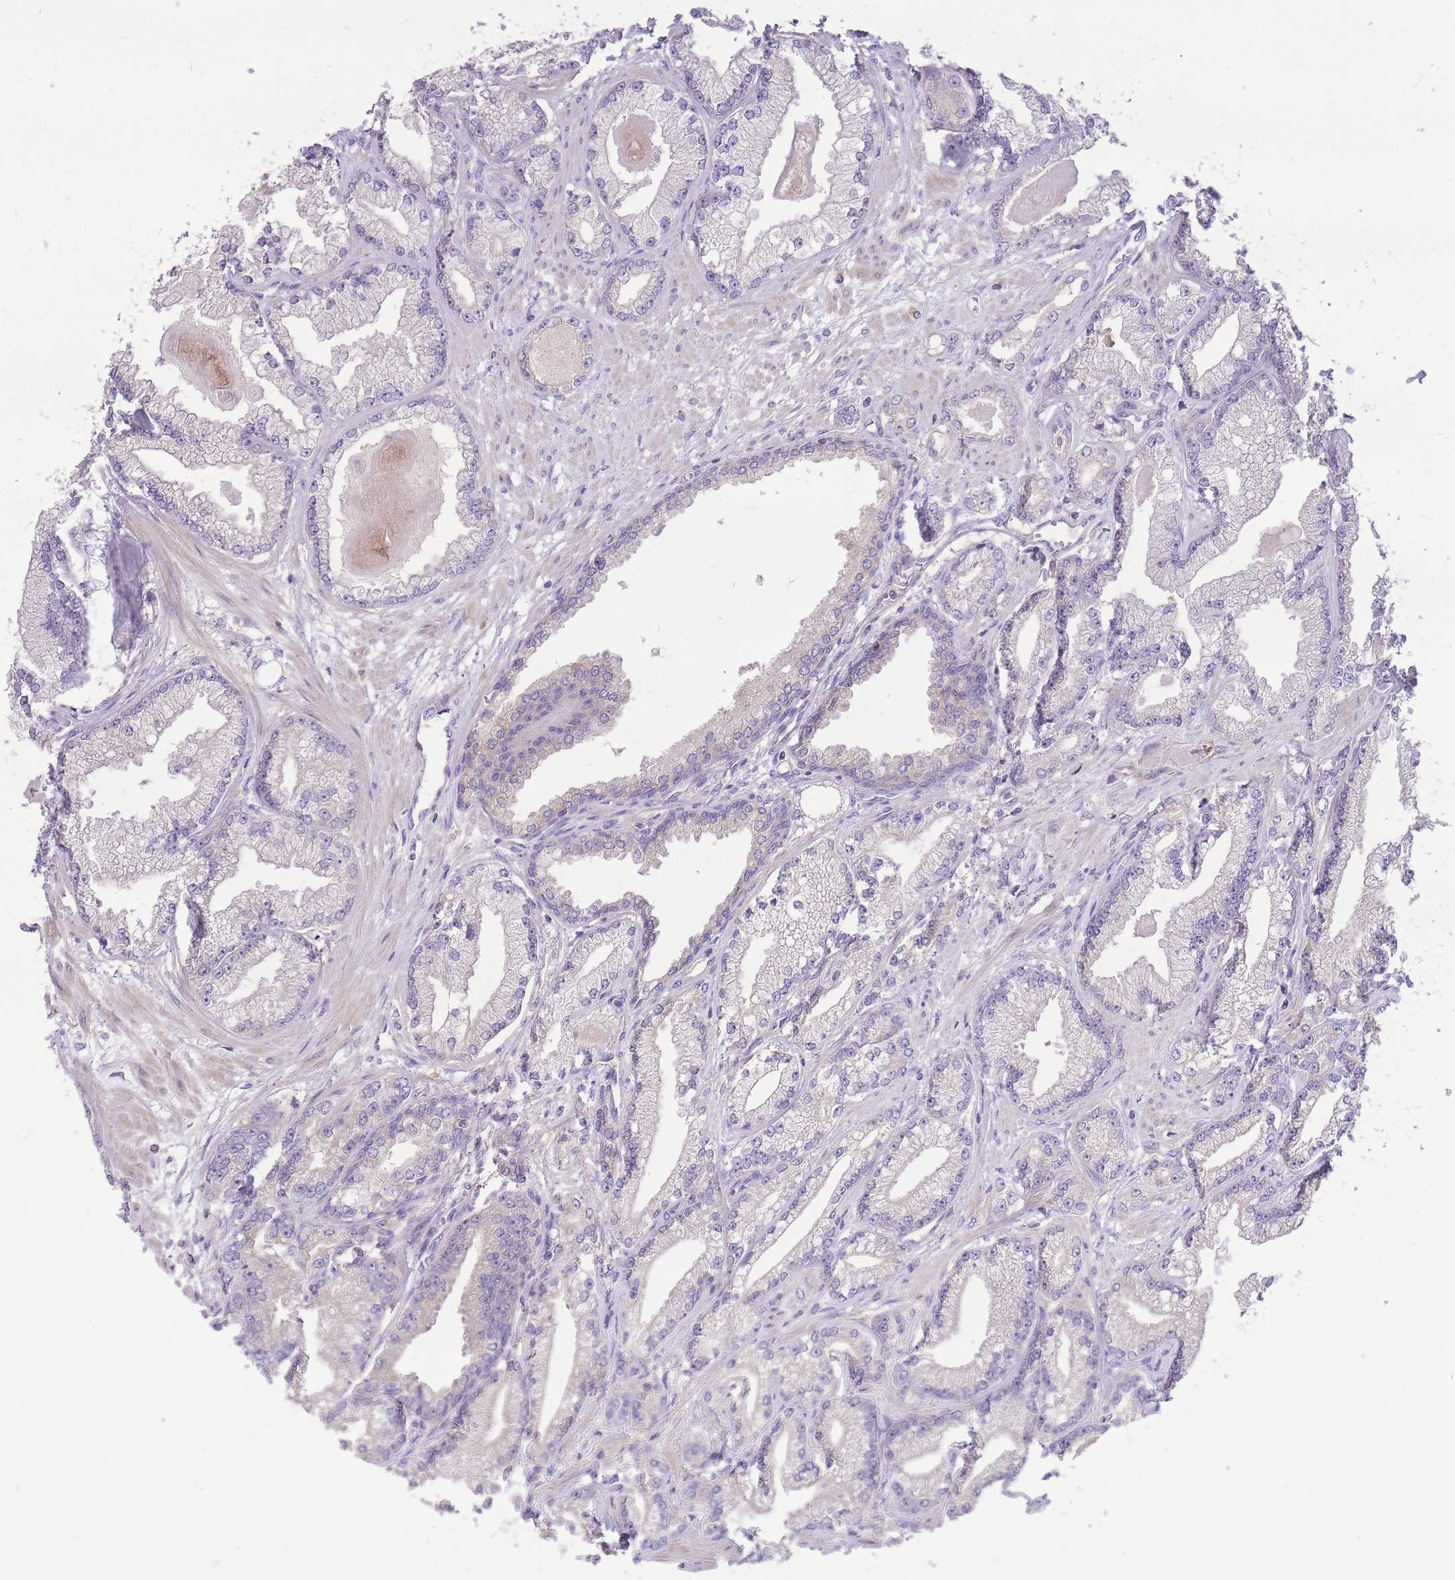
{"staining": {"intensity": "negative", "quantity": "none", "location": "none"}, "tissue": "prostate cancer", "cell_type": "Tumor cells", "image_type": "cancer", "snomed": [{"axis": "morphology", "description": "Adenocarcinoma, Low grade"}, {"axis": "topography", "description": "Prostate"}], "caption": "Immunohistochemistry of human low-grade adenocarcinoma (prostate) reveals no staining in tumor cells. (Brightfield microscopy of DAB immunohistochemistry at high magnification).", "gene": "OR5T1", "patient": {"sex": "male", "age": 64}}